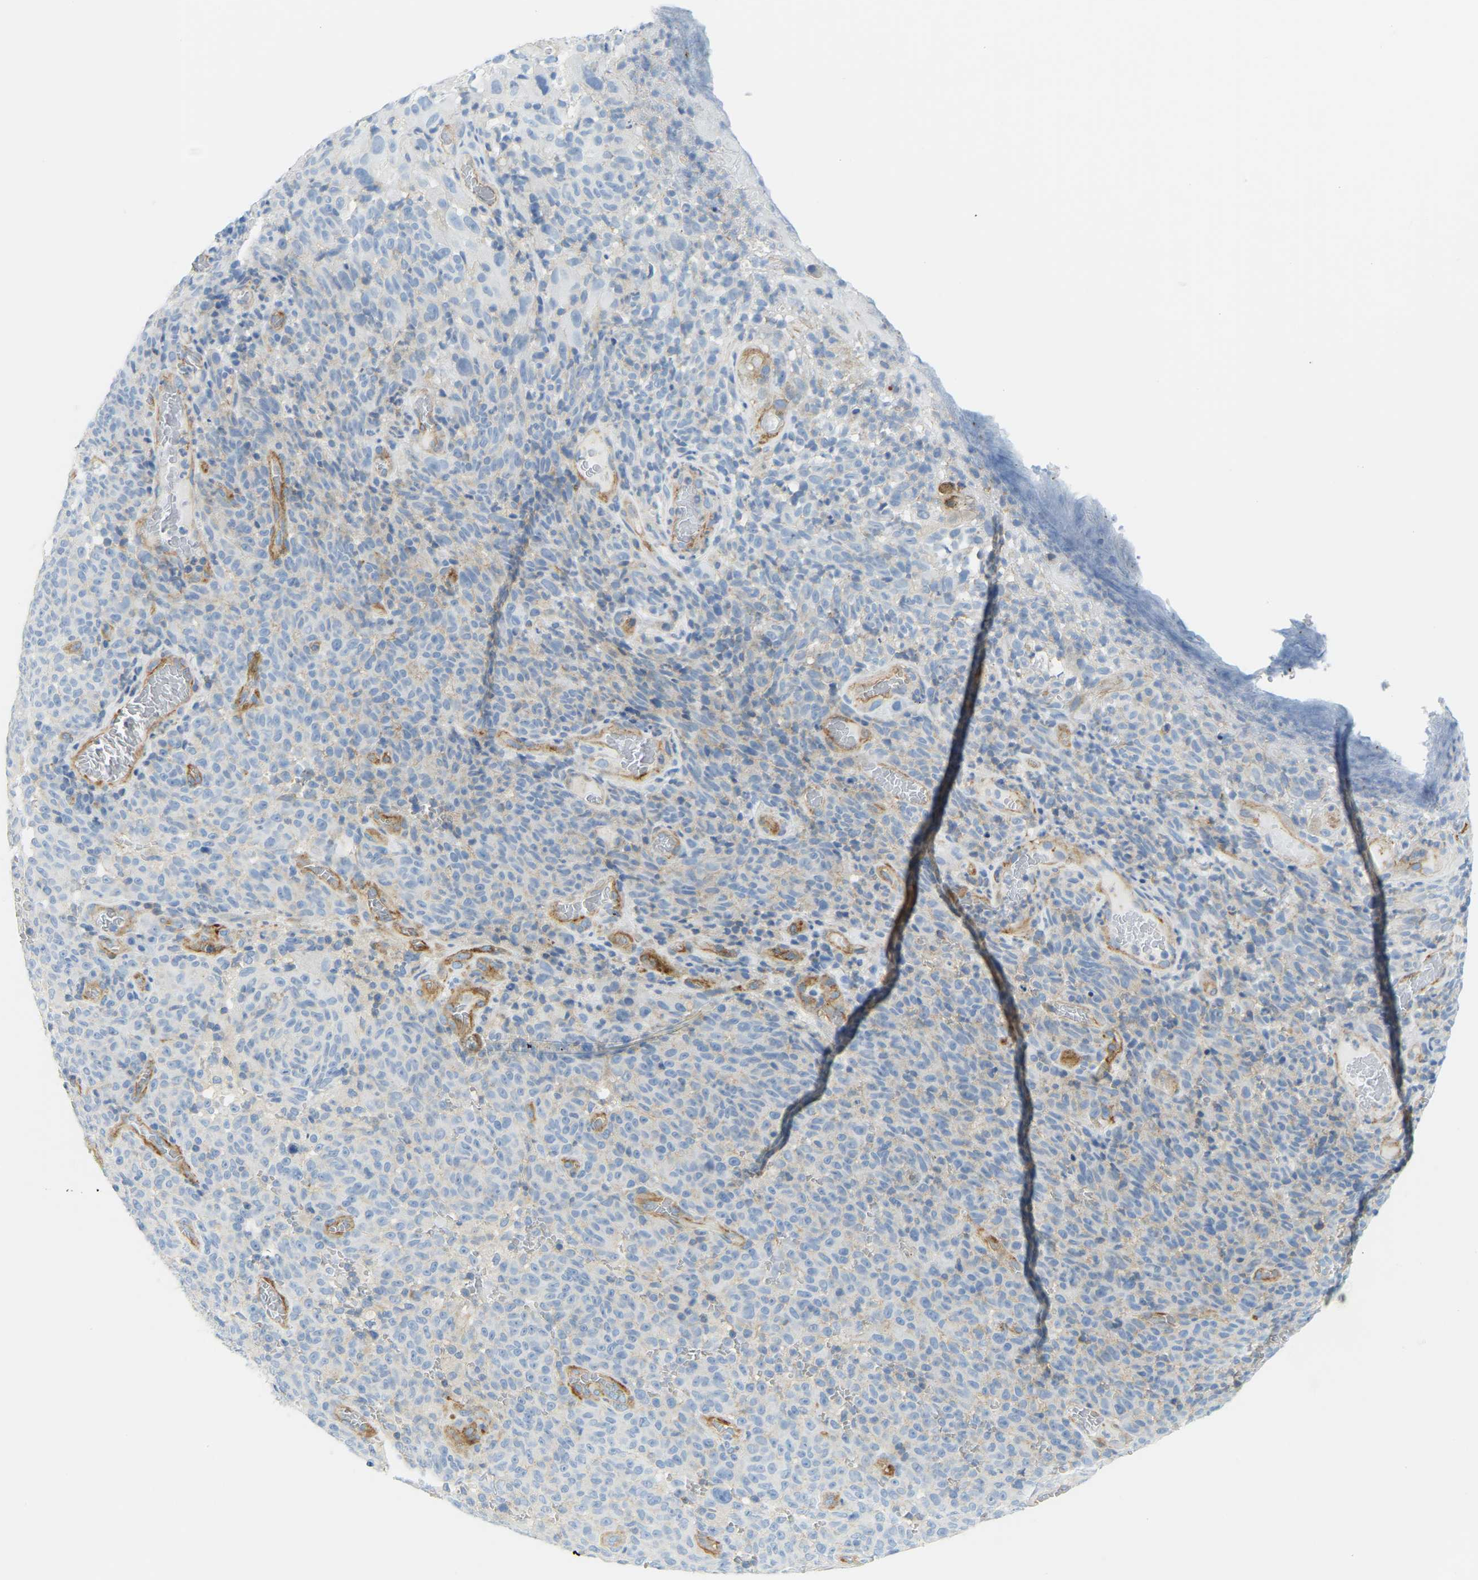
{"staining": {"intensity": "negative", "quantity": "none", "location": "none"}, "tissue": "melanoma", "cell_type": "Tumor cells", "image_type": "cancer", "snomed": [{"axis": "morphology", "description": "Malignant melanoma, NOS"}, {"axis": "topography", "description": "Skin"}], "caption": "This micrograph is of malignant melanoma stained with immunohistochemistry (IHC) to label a protein in brown with the nuclei are counter-stained blue. There is no expression in tumor cells.", "gene": "MYL3", "patient": {"sex": "female", "age": 82}}